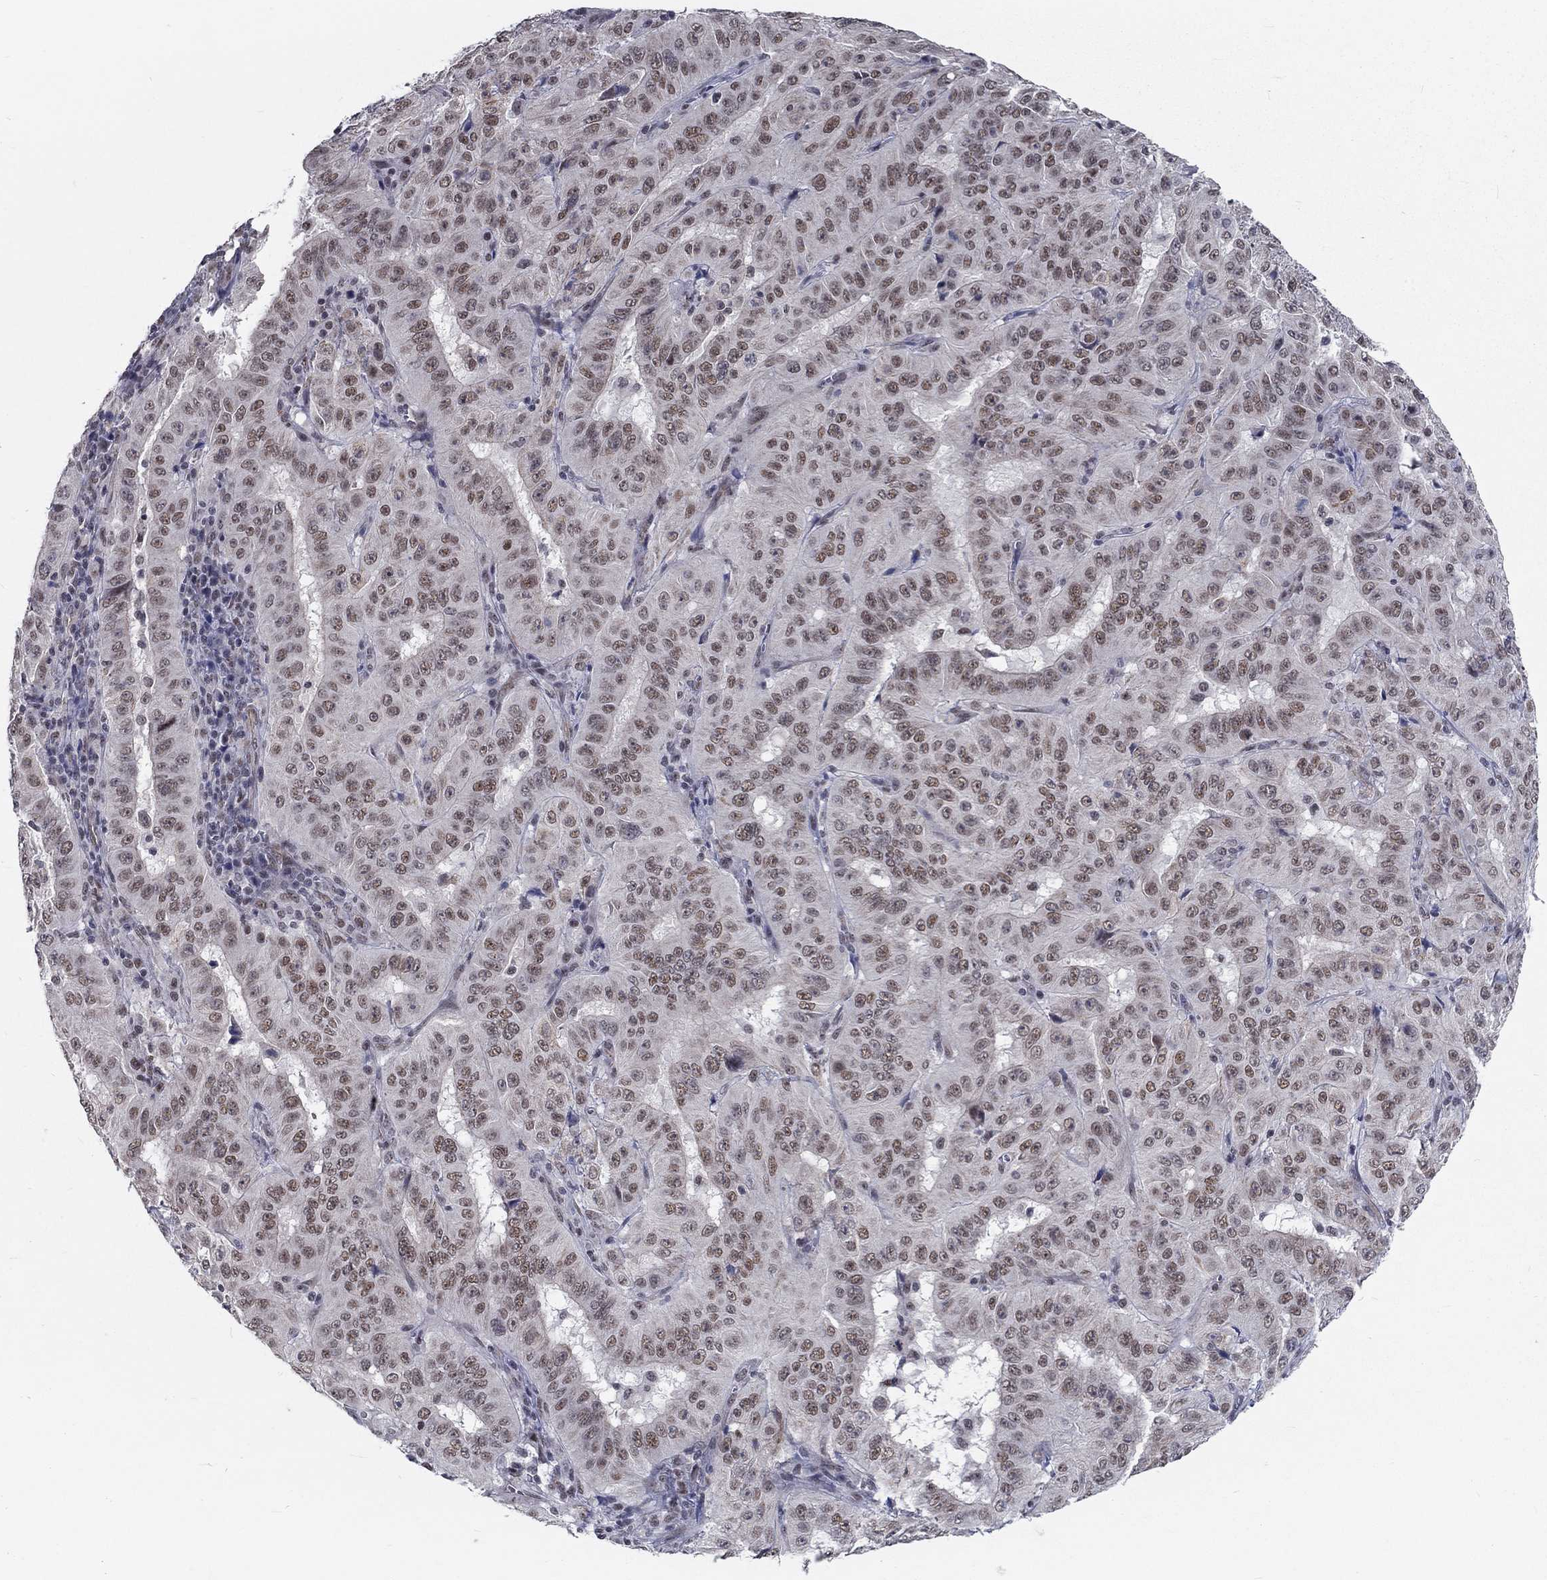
{"staining": {"intensity": "weak", "quantity": "25%-75%", "location": "nuclear"}, "tissue": "pancreatic cancer", "cell_type": "Tumor cells", "image_type": "cancer", "snomed": [{"axis": "morphology", "description": "Adenocarcinoma, NOS"}, {"axis": "topography", "description": "Pancreas"}], "caption": "A brown stain labels weak nuclear expression of a protein in human pancreatic cancer tumor cells.", "gene": "ZBED1", "patient": {"sex": "male", "age": 63}}